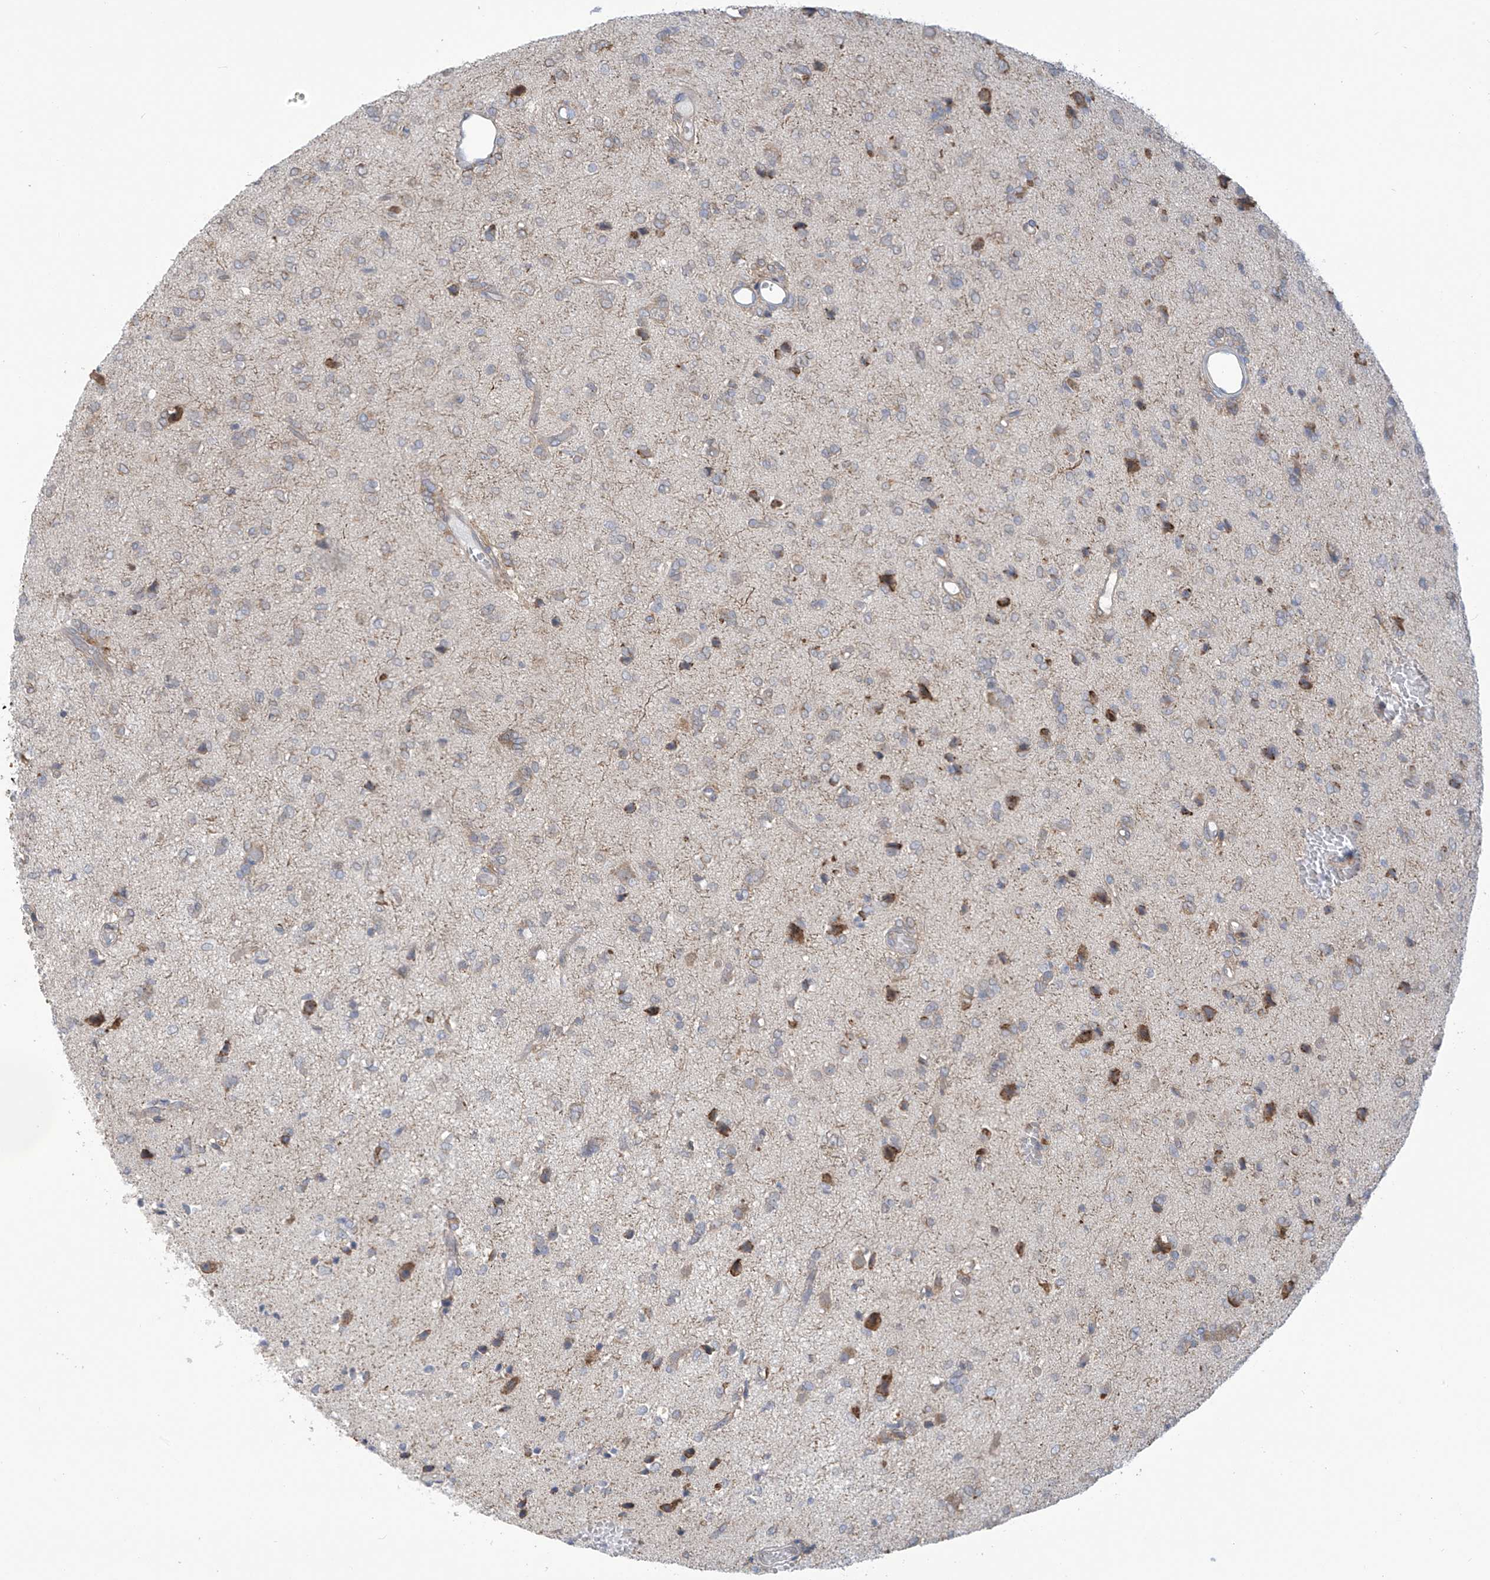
{"staining": {"intensity": "negative", "quantity": "none", "location": "none"}, "tissue": "glioma", "cell_type": "Tumor cells", "image_type": "cancer", "snomed": [{"axis": "morphology", "description": "Glioma, malignant, High grade"}, {"axis": "topography", "description": "Brain"}], "caption": "High power microscopy micrograph of an IHC image of glioma, revealing no significant staining in tumor cells.", "gene": "KIAA1522", "patient": {"sex": "female", "age": 59}}